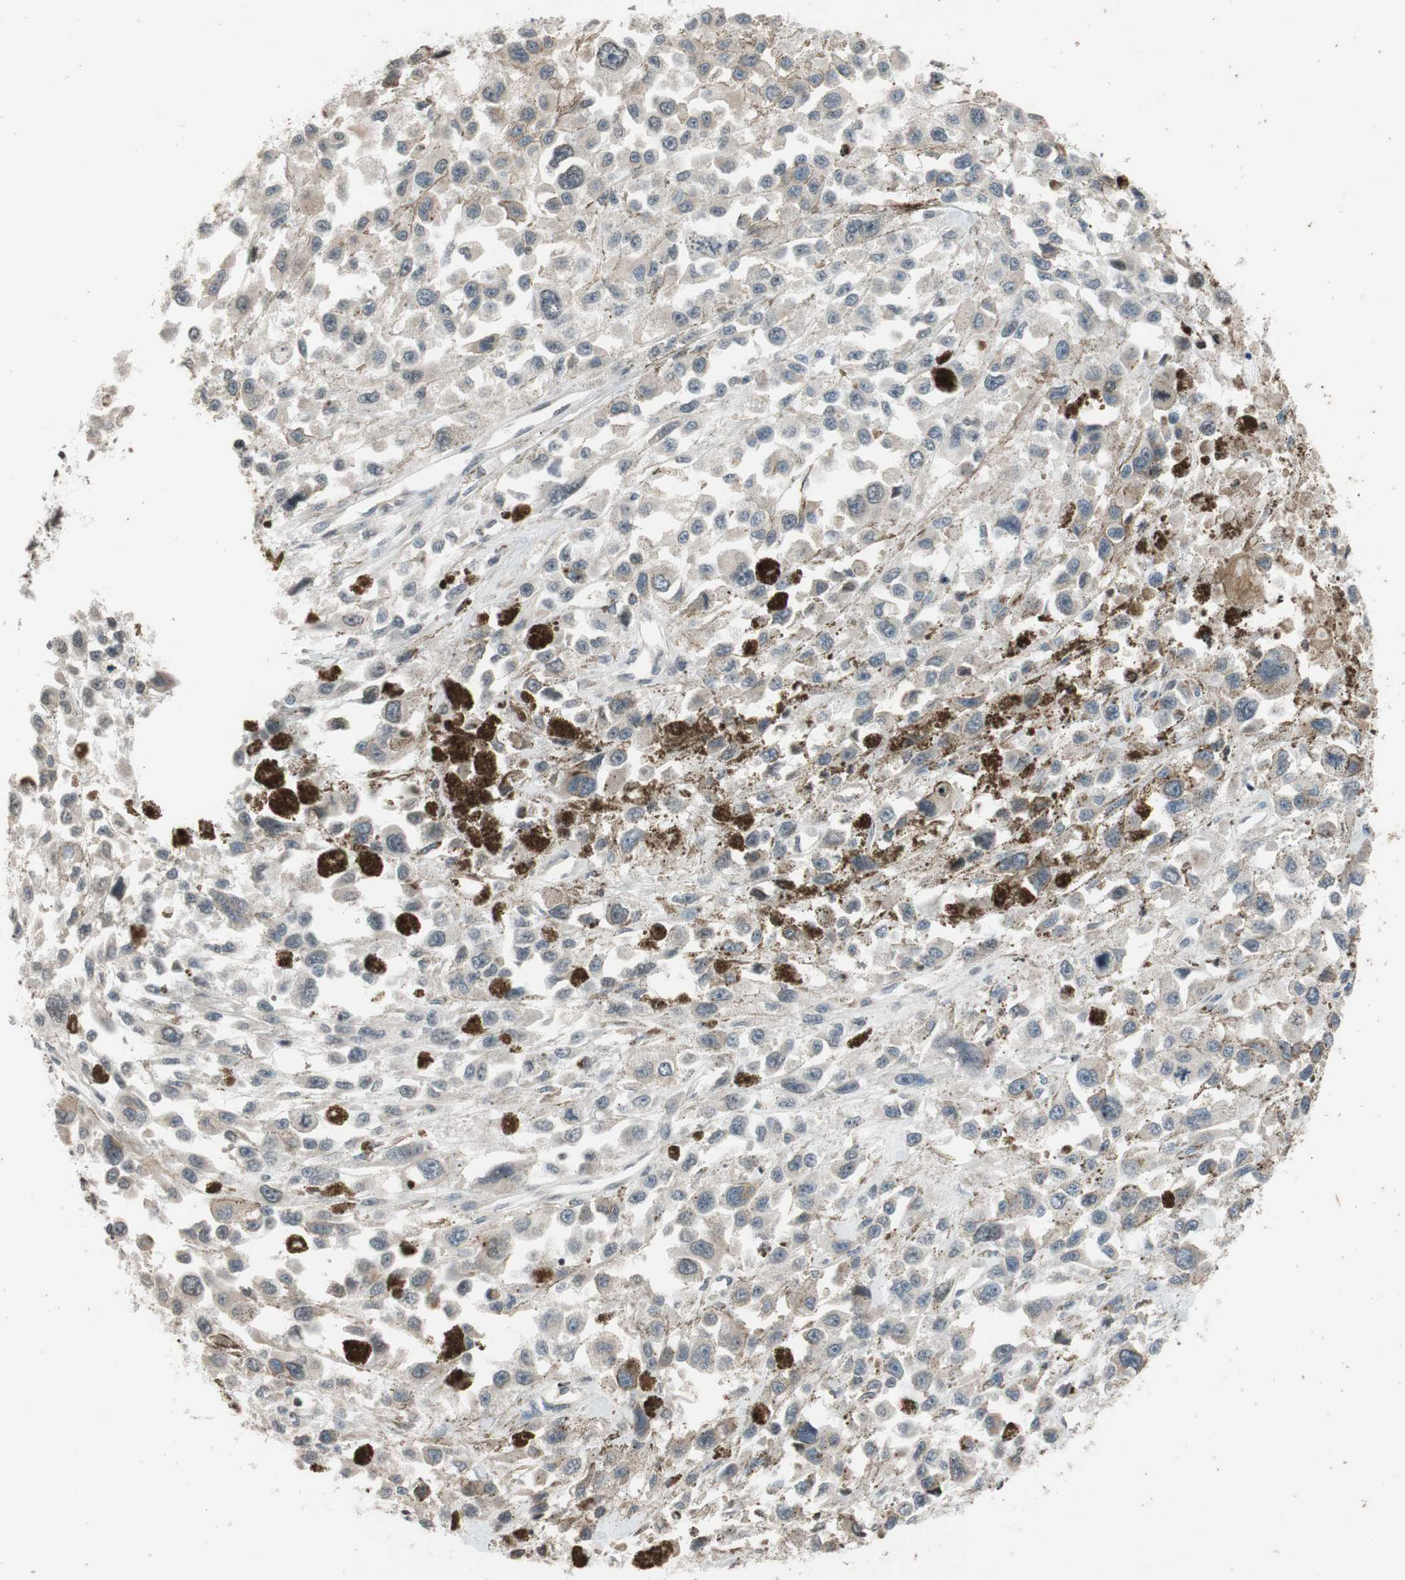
{"staining": {"intensity": "negative", "quantity": "none", "location": "none"}, "tissue": "melanoma", "cell_type": "Tumor cells", "image_type": "cancer", "snomed": [{"axis": "morphology", "description": "Malignant melanoma, Metastatic site"}, {"axis": "topography", "description": "Lymph node"}], "caption": "Melanoma was stained to show a protein in brown. There is no significant expression in tumor cells.", "gene": "MCM6", "patient": {"sex": "male", "age": 59}}